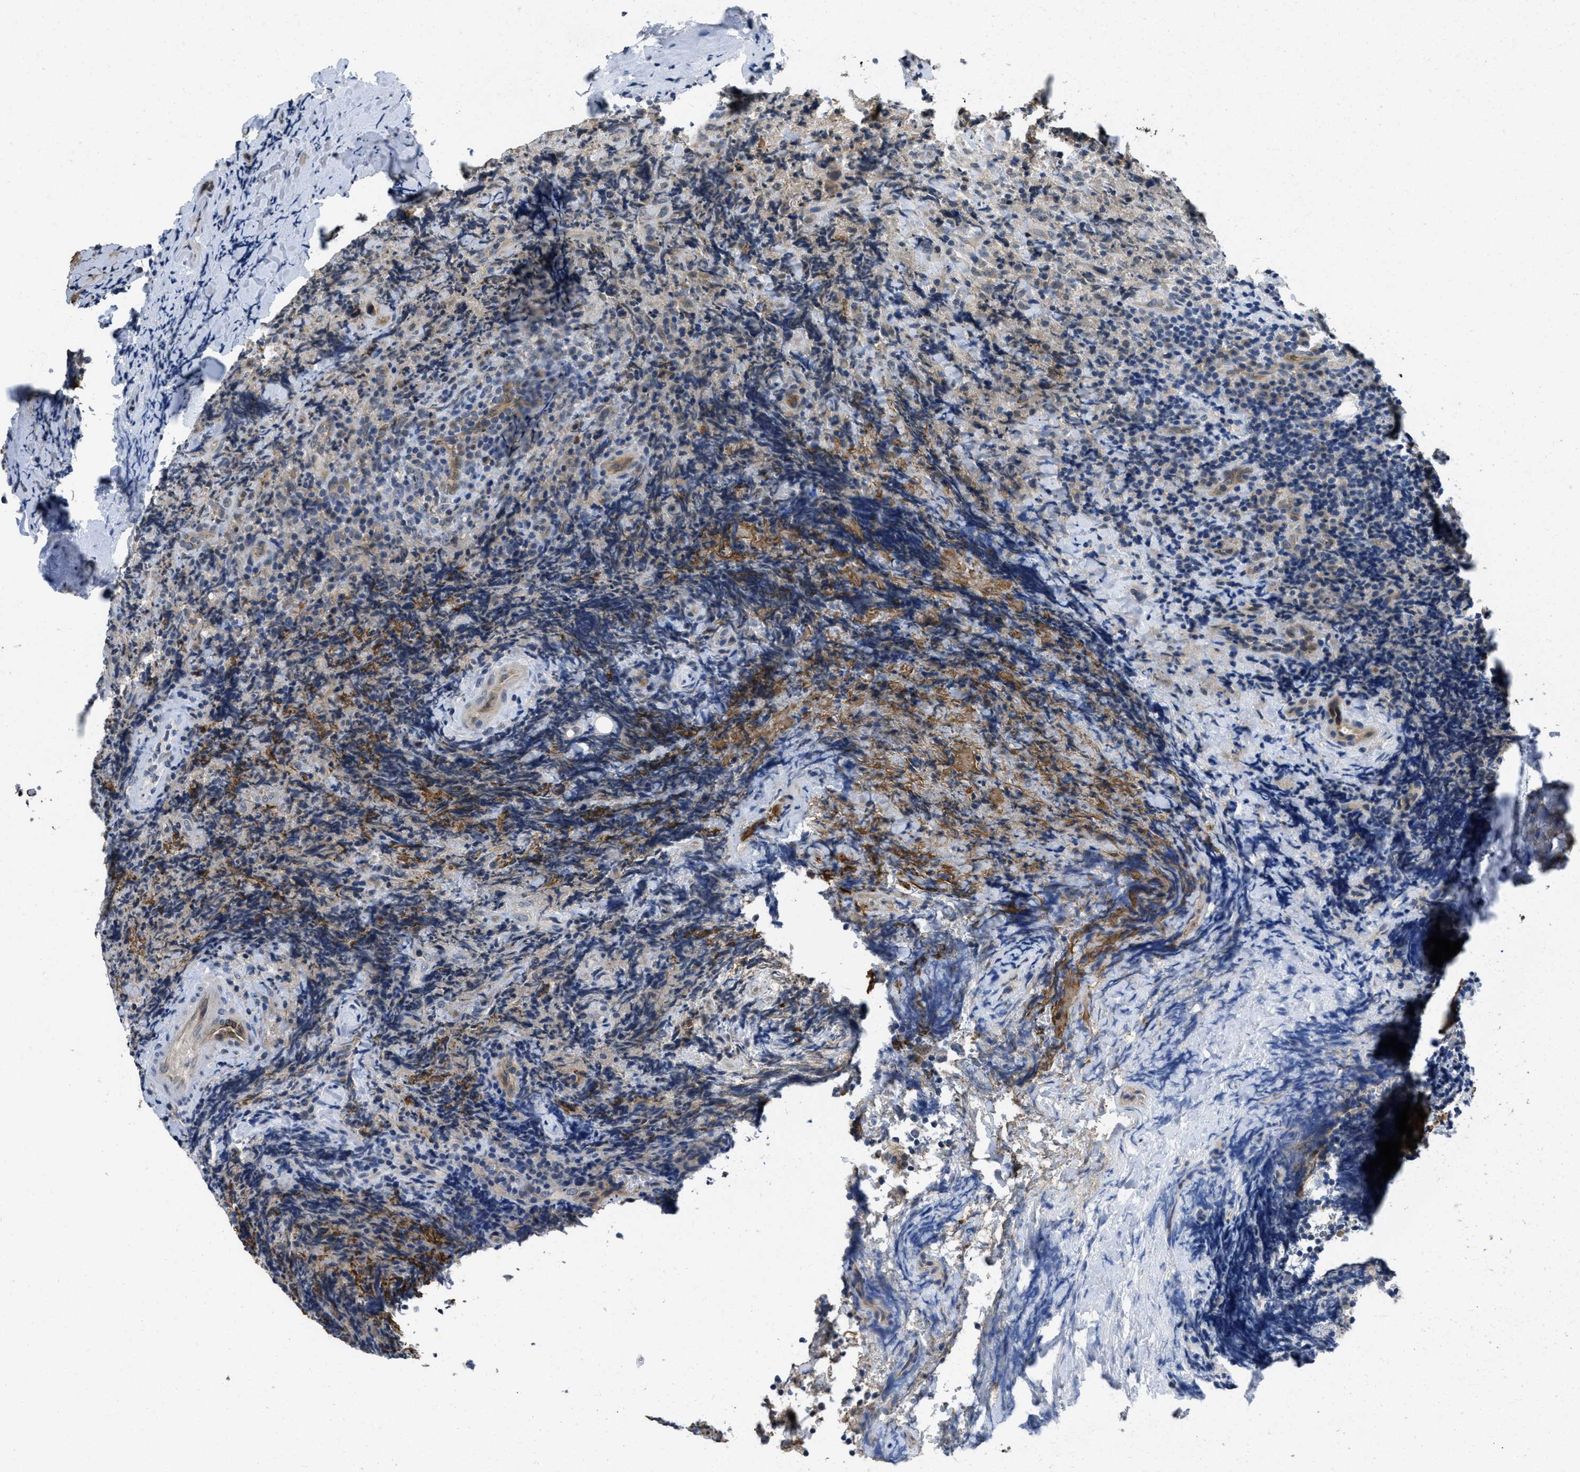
{"staining": {"intensity": "weak", "quantity": "<25%", "location": "cytoplasmic/membranous"}, "tissue": "lymphoma", "cell_type": "Tumor cells", "image_type": "cancer", "snomed": [{"axis": "morphology", "description": "Malignant lymphoma, non-Hodgkin's type, High grade"}, {"axis": "topography", "description": "Tonsil"}], "caption": "The image reveals no staining of tumor cells in malignant lymphoma, non-Hodgkin's type (high-grade). (DAB IHC visualized using brightfield microscopy, high magnification).", "gene": "ANGPT1", "patient": {"sex": "female", "age": 36}}